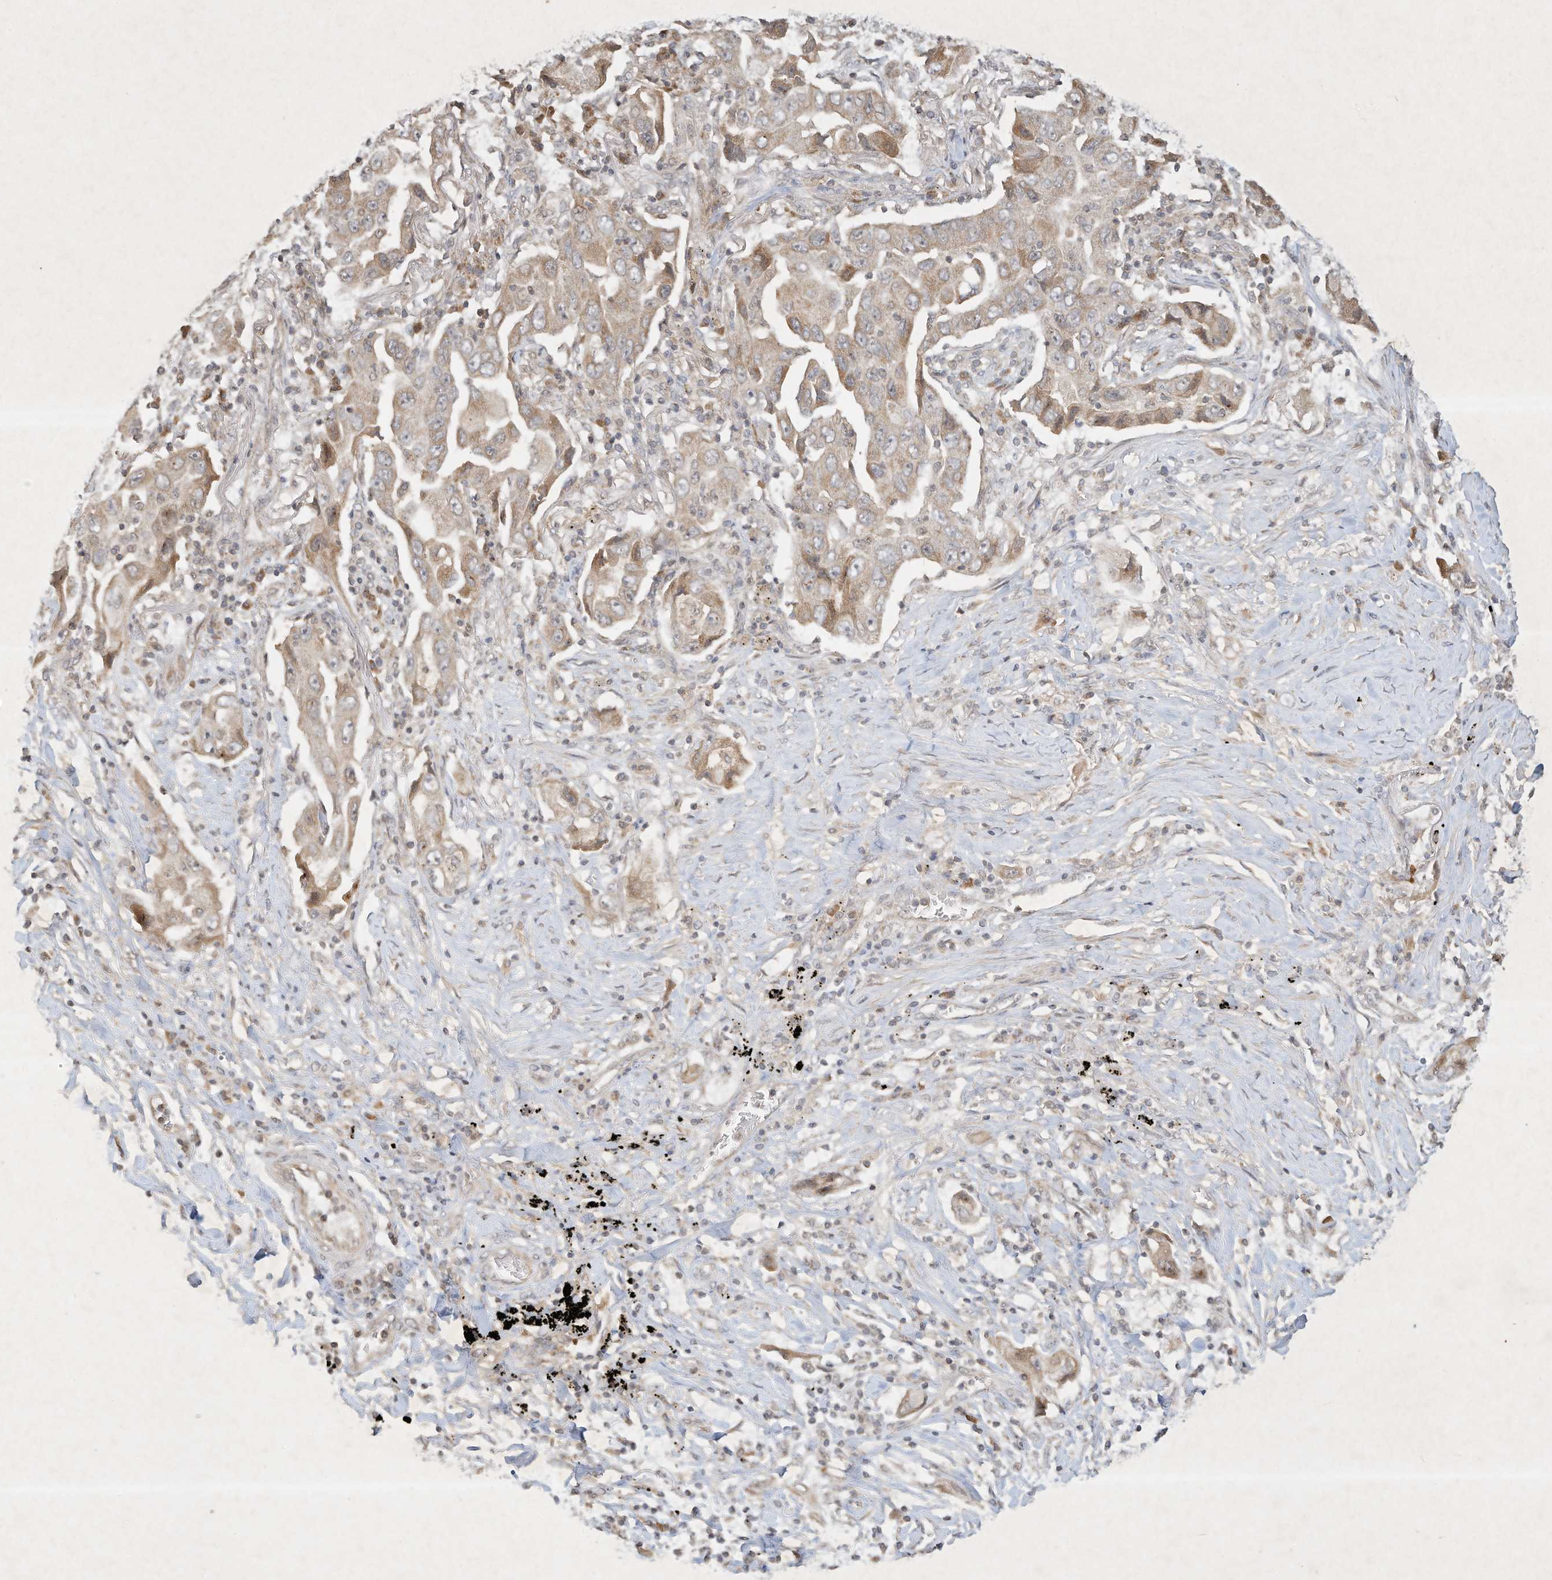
{"staining": {"intensity": "weak", "quantity": ">75%", "location": "cytoplasmic/membranous"}, "tissue": "lung cancer", "cell_type": "Tumor cells", "image_type": "cancer", "snomed": [{"axis": "morphology", "description": "Adenocarcinoma, NOS"}, {"axis": "topography", "description": "Lung"}], "caption": "High-magnification brightfield microscopy of lung cancer (adenocarcinoma) stained with DAB (3,3'-diaminobenzidine) (brown) and counterstained with hematoxylin (blue). tumor cells exhibit weak cytoplasmic/membranous staining is appreciated in about>75% of cells.", "gene": "BTRC", "patient": {"sex": "female", "age": 65}}